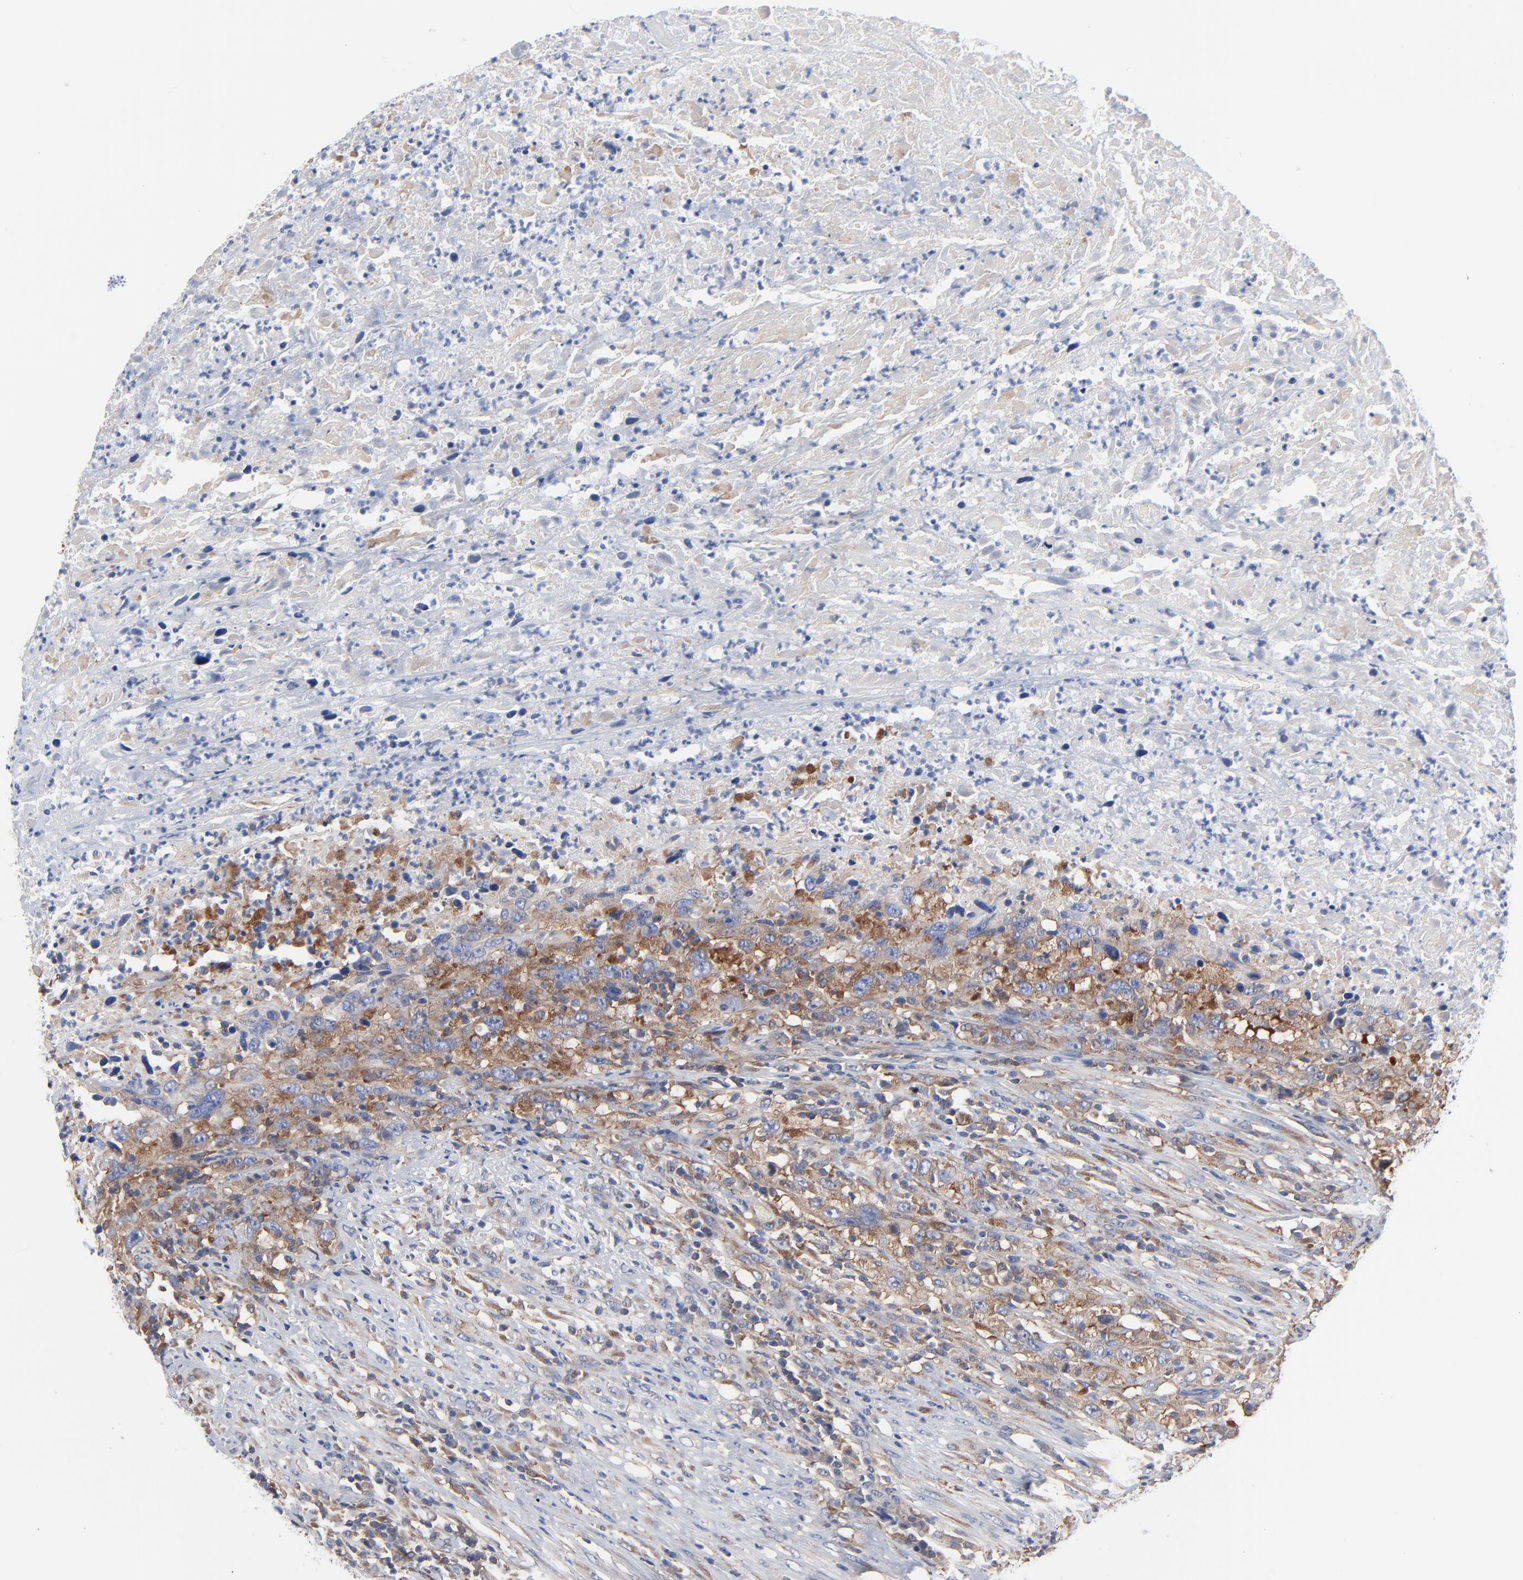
{"staining": {"intensity": "moderate", "quantity": "25%-75%", "location": "cytoplasmic/membranous"}, "tissue": "urothelial cancer", "cell_type": "Tumor cells", "image_type": "cancer", "snomed": [{"axis": "morphology", "description": "Urothelial carcinoma, High grade"}, {"axis": "topography", "description": "Urinary bladder"}], "caption": "The immunohistochemical stain highlights moderate cytoplasmic/membranous staining in tumor cells of urothelial cancer tissue.", "gene": "STAT2", "patient": {"sex": "male", "age": 61}}